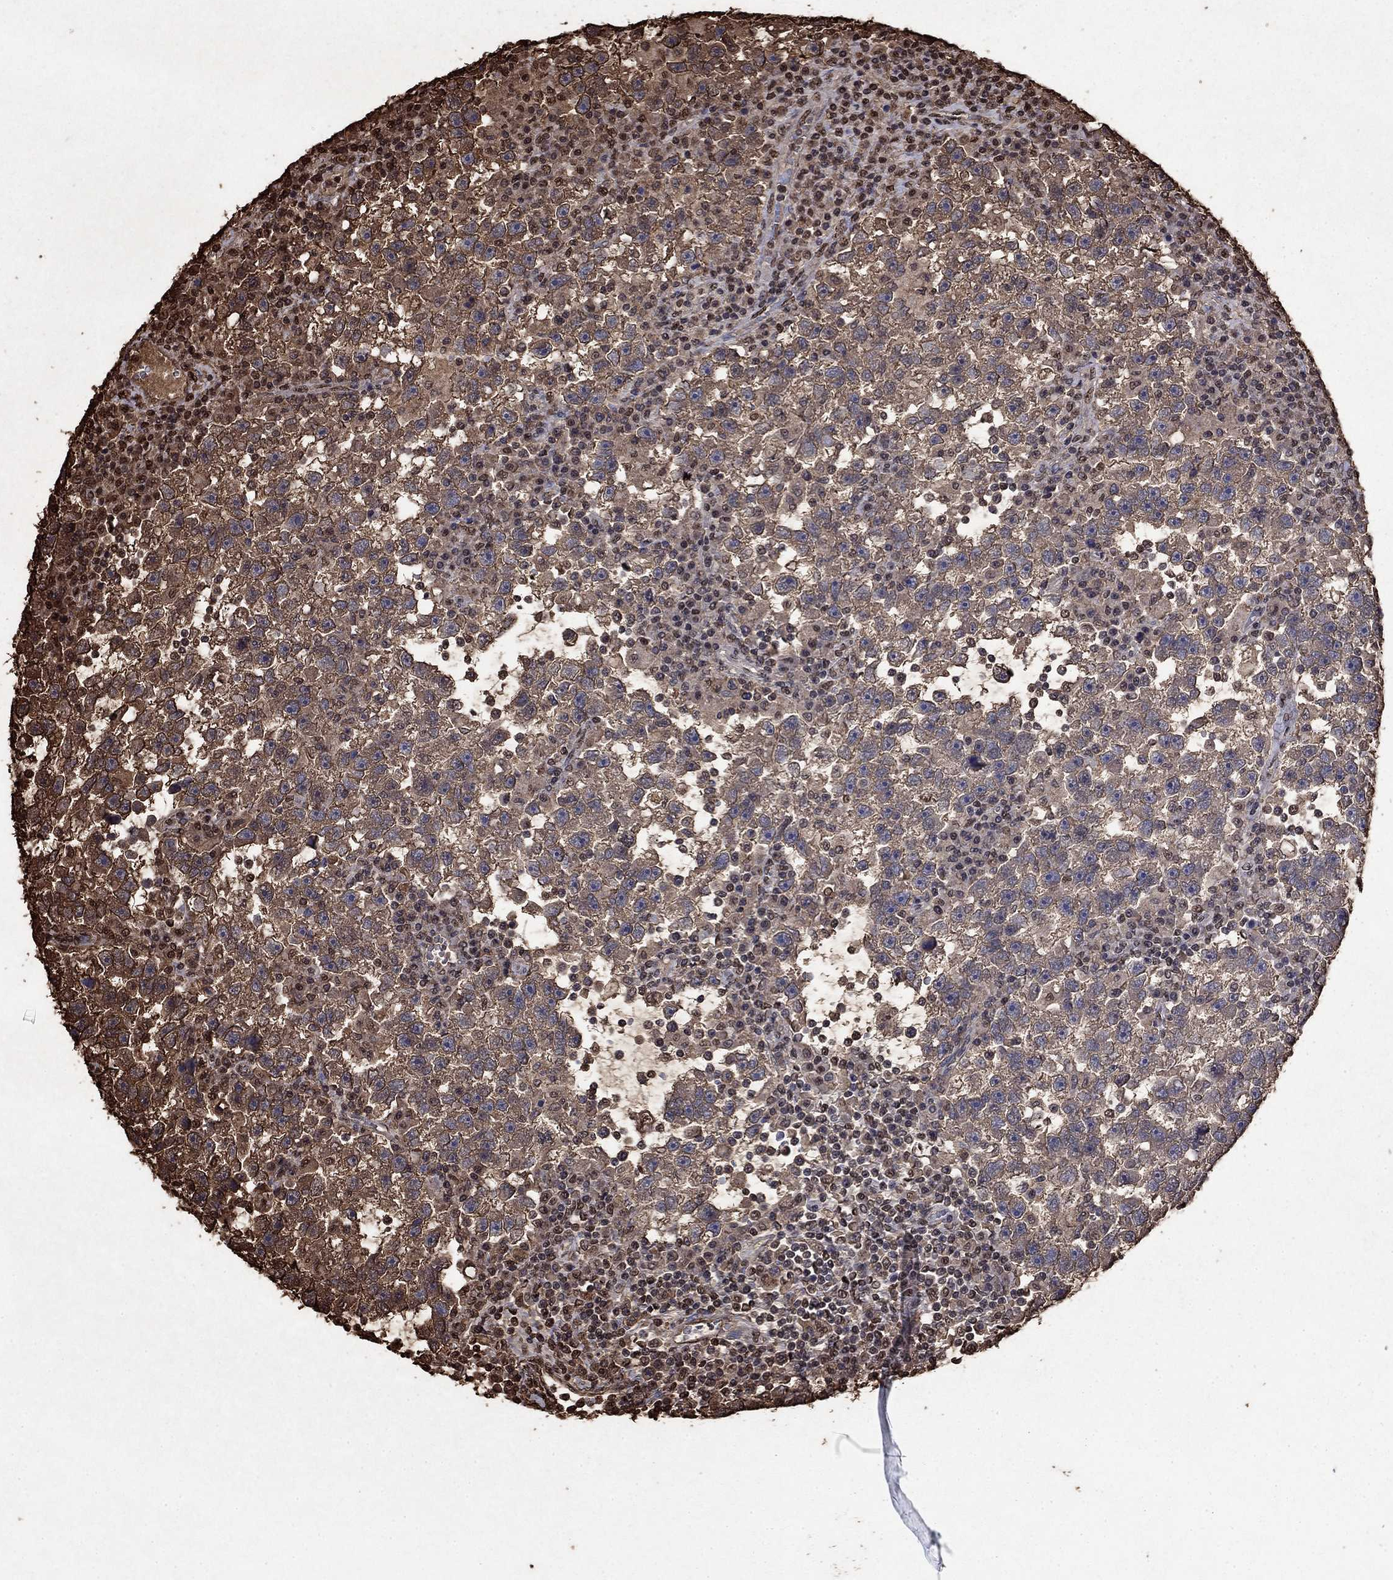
{"staining": {"intensity": "moderate", "quantity": "25%-75%", "location": "cytoplasmic/membranous"}, "tissue": "testis cancer", "cell_type": "Tumor cells", "image_type": "cancer", "snomed": [{"axis": "morphology", "description": "Seminoma, NOS"}, {"axis": "topography", "description": "Testis"}], "caption": "Immunohistochemical staining of testis seminoma reveals medium levels of moderate cytoplasmic/membranous protein staining in about 25%-75% of tumor cells.", "gene": "GAPDH", "patient": {"sex": "male", "age": 47}}